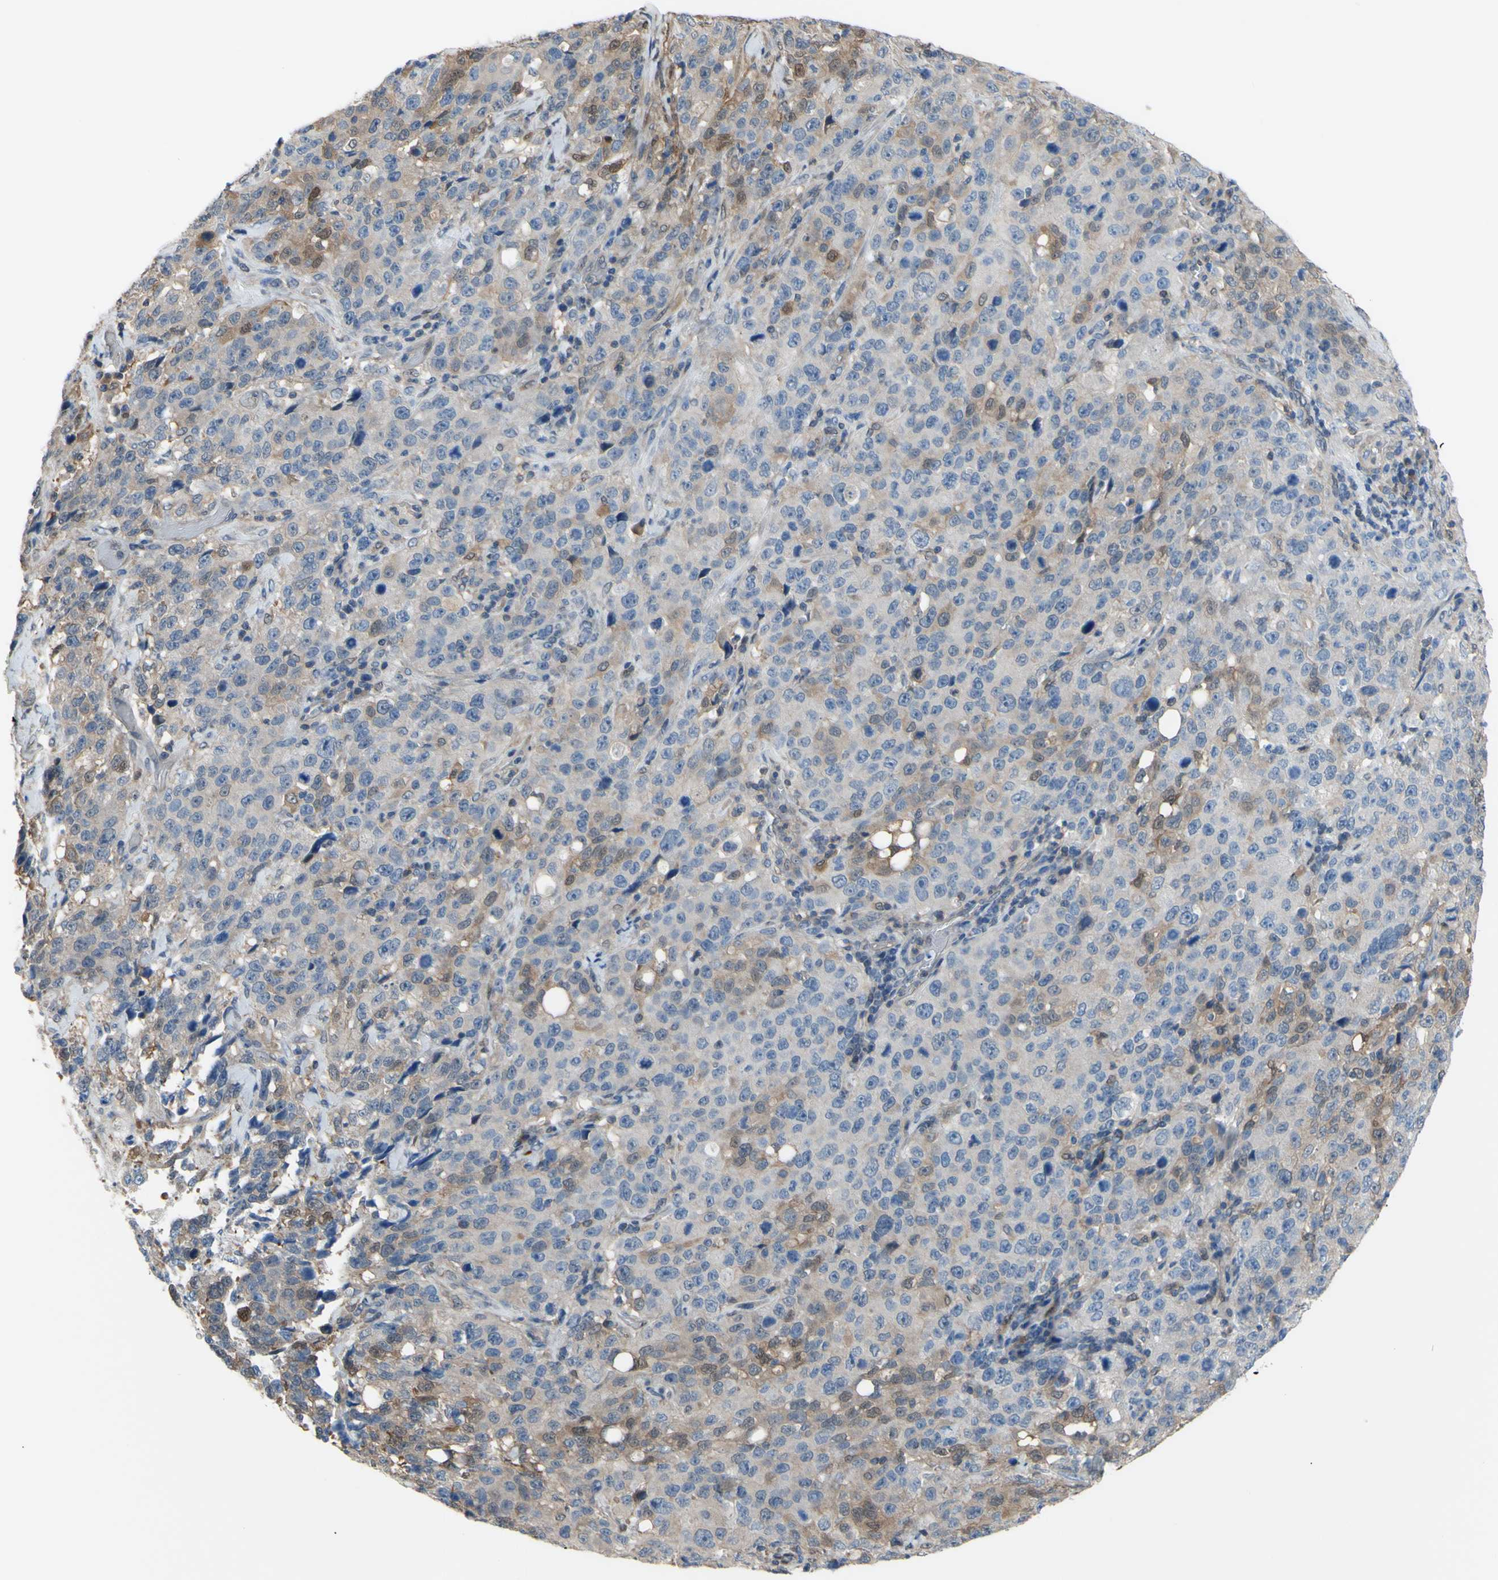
{"staining": {"intensity": "moderate", "quantity": "<25%", "location": "cytoplasmic/membranous"}, "tissue": "stomach cancer", "cell_type": "Tumor cells", "image_type": "cancer", "snomed": [{"axis": "morphology", "description": "Normal tissue, NOS"}, {"axis": "morphology", "description": "Adenocarcinoma, NOS"}, {"axis": "topography", "description": "Stomach"}], "caption": "Immunohistochemical staining of human stomach adenocarcinoma reveals low levels of moderate cytoplasmic/membranous protein positivity in approximately <25% of tumor cells.", "gene": "UPK3B", "patient": {"sex": "male", "age": 48}}